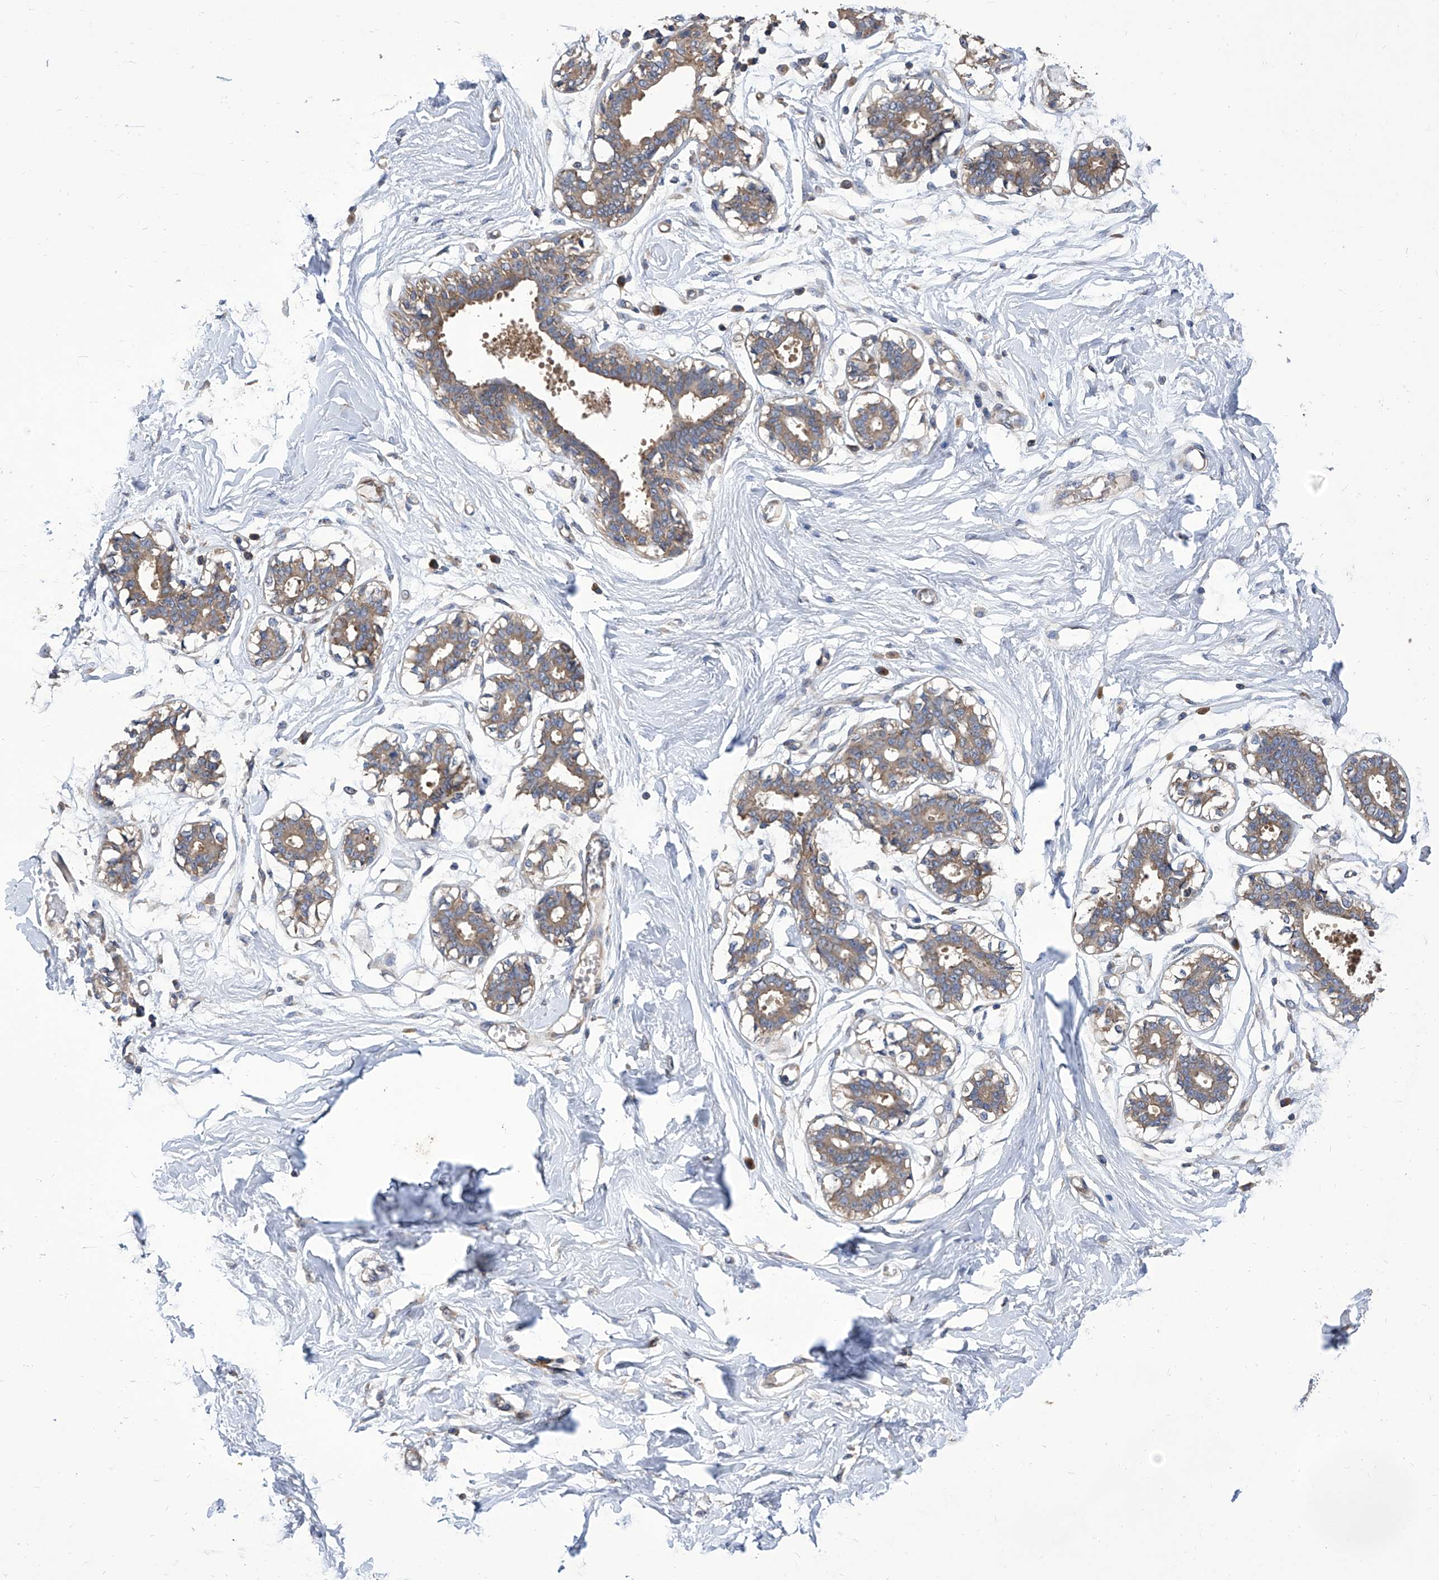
{"staining": {"intensity": "negative", "quantity": "none", "location": "none"}, "tissue": "breast", "cell_type": "Adipocytes", "image_type": "normal", "snomed": [{"axis": "morphology", "description": "Normal tissue, NOS"}, {"axis": "topography", "description": "Breast"}], "caption": "Immunohistochemistry of benign human breast shows no positivity in adipocytes.", "gene": "TJAP1", "patient": {"sex": "female", "age": 27}}